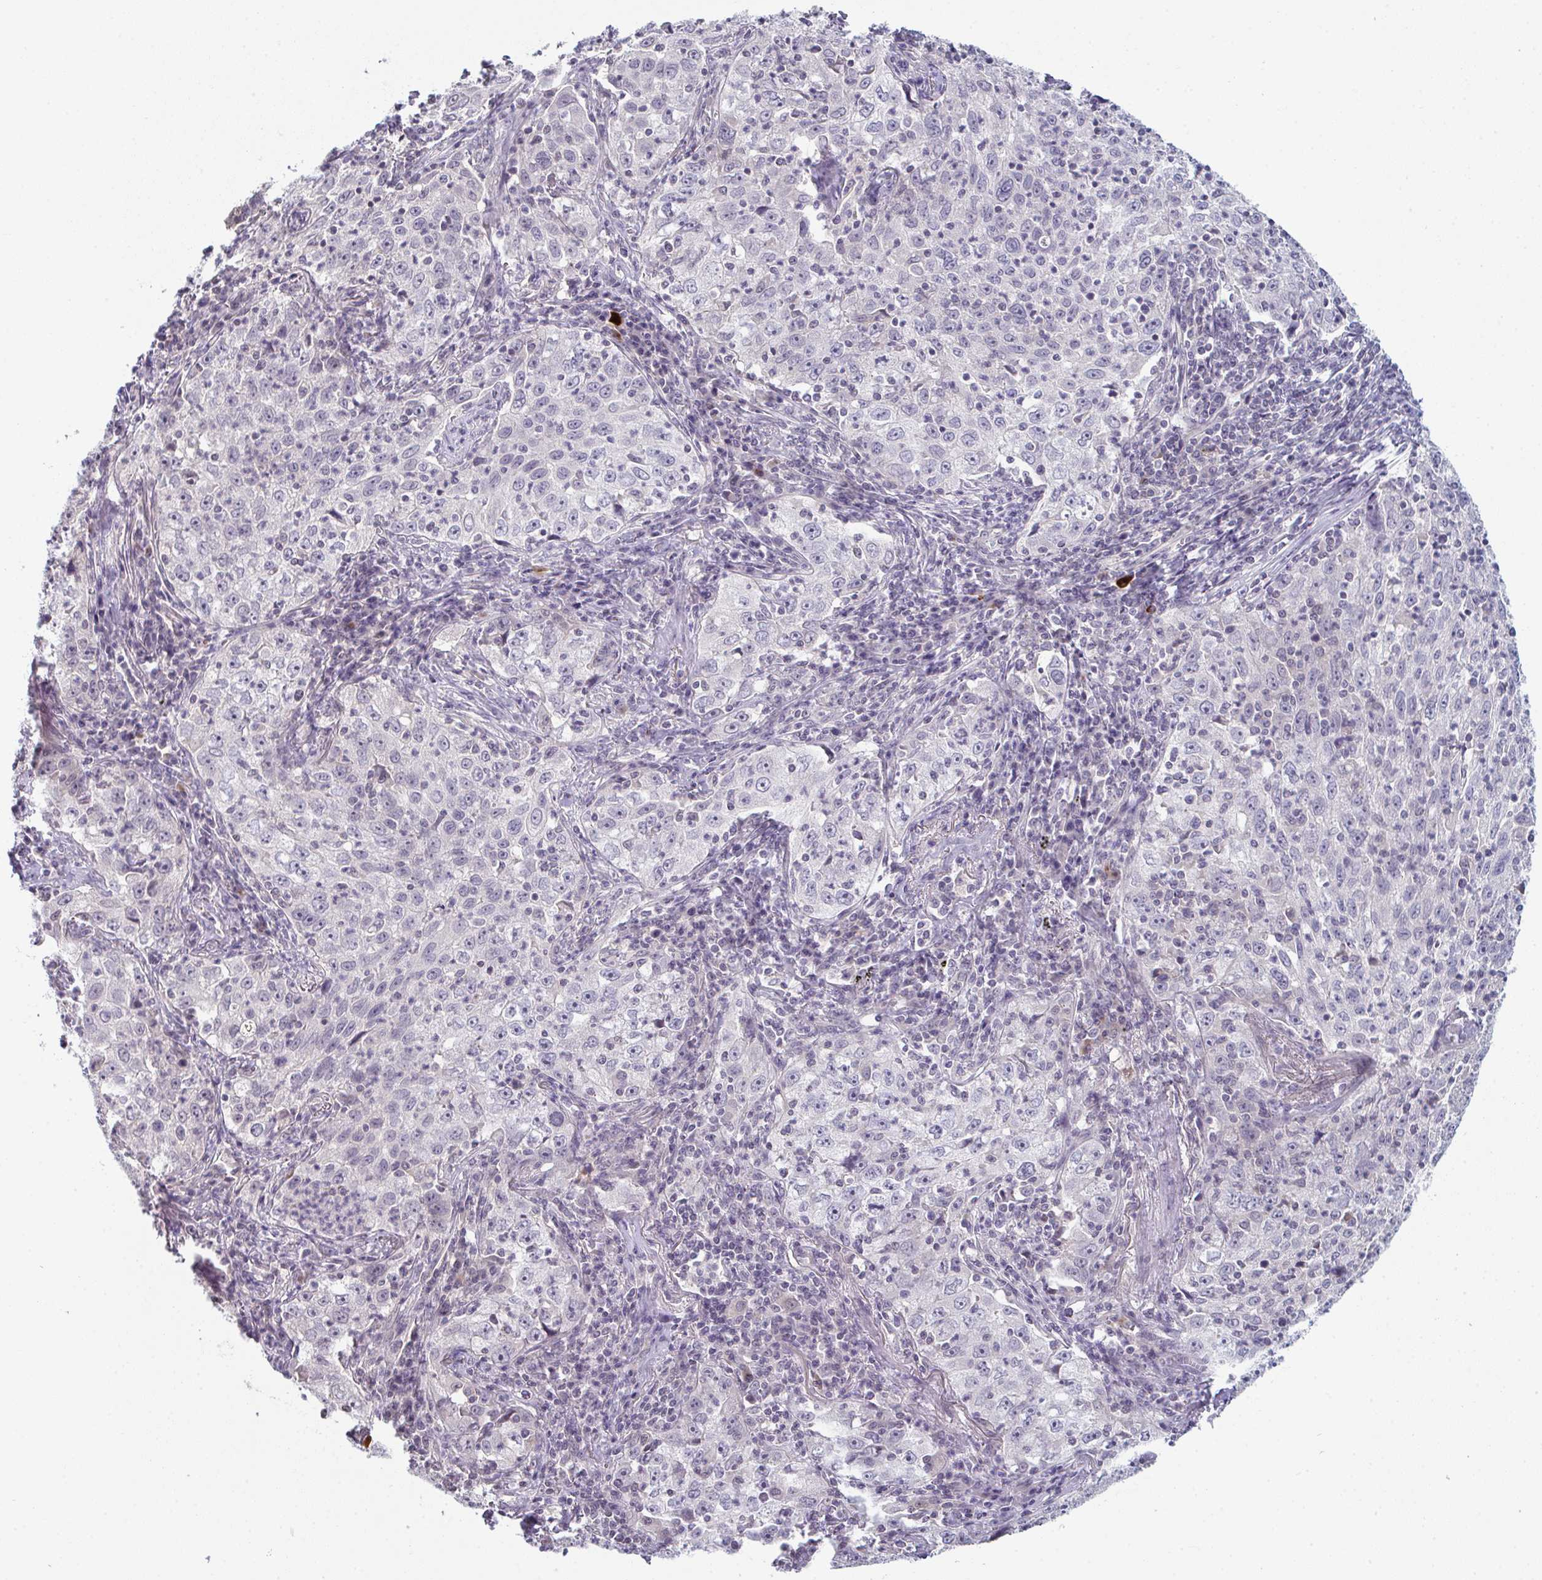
{"staining": {"intensity": "negative", "quantity": "none", "location": "none"}, "tissue": "lung cancer", "cell_type": "Tumor cells", "image_type": "cancer", "snomed": [{"axis": "morphology", "description": "Squamous cell carcinoma, NOS"}, {"axis": "topography", "description": "Lung"}], "caption": "Tumor cells are negative for brown protein staining in lung cancer (squamous cell carcinoma). Nuclei are stained in blue.", "gene": "ZNF214", "patient": {"sex": "male", "age": 71}}